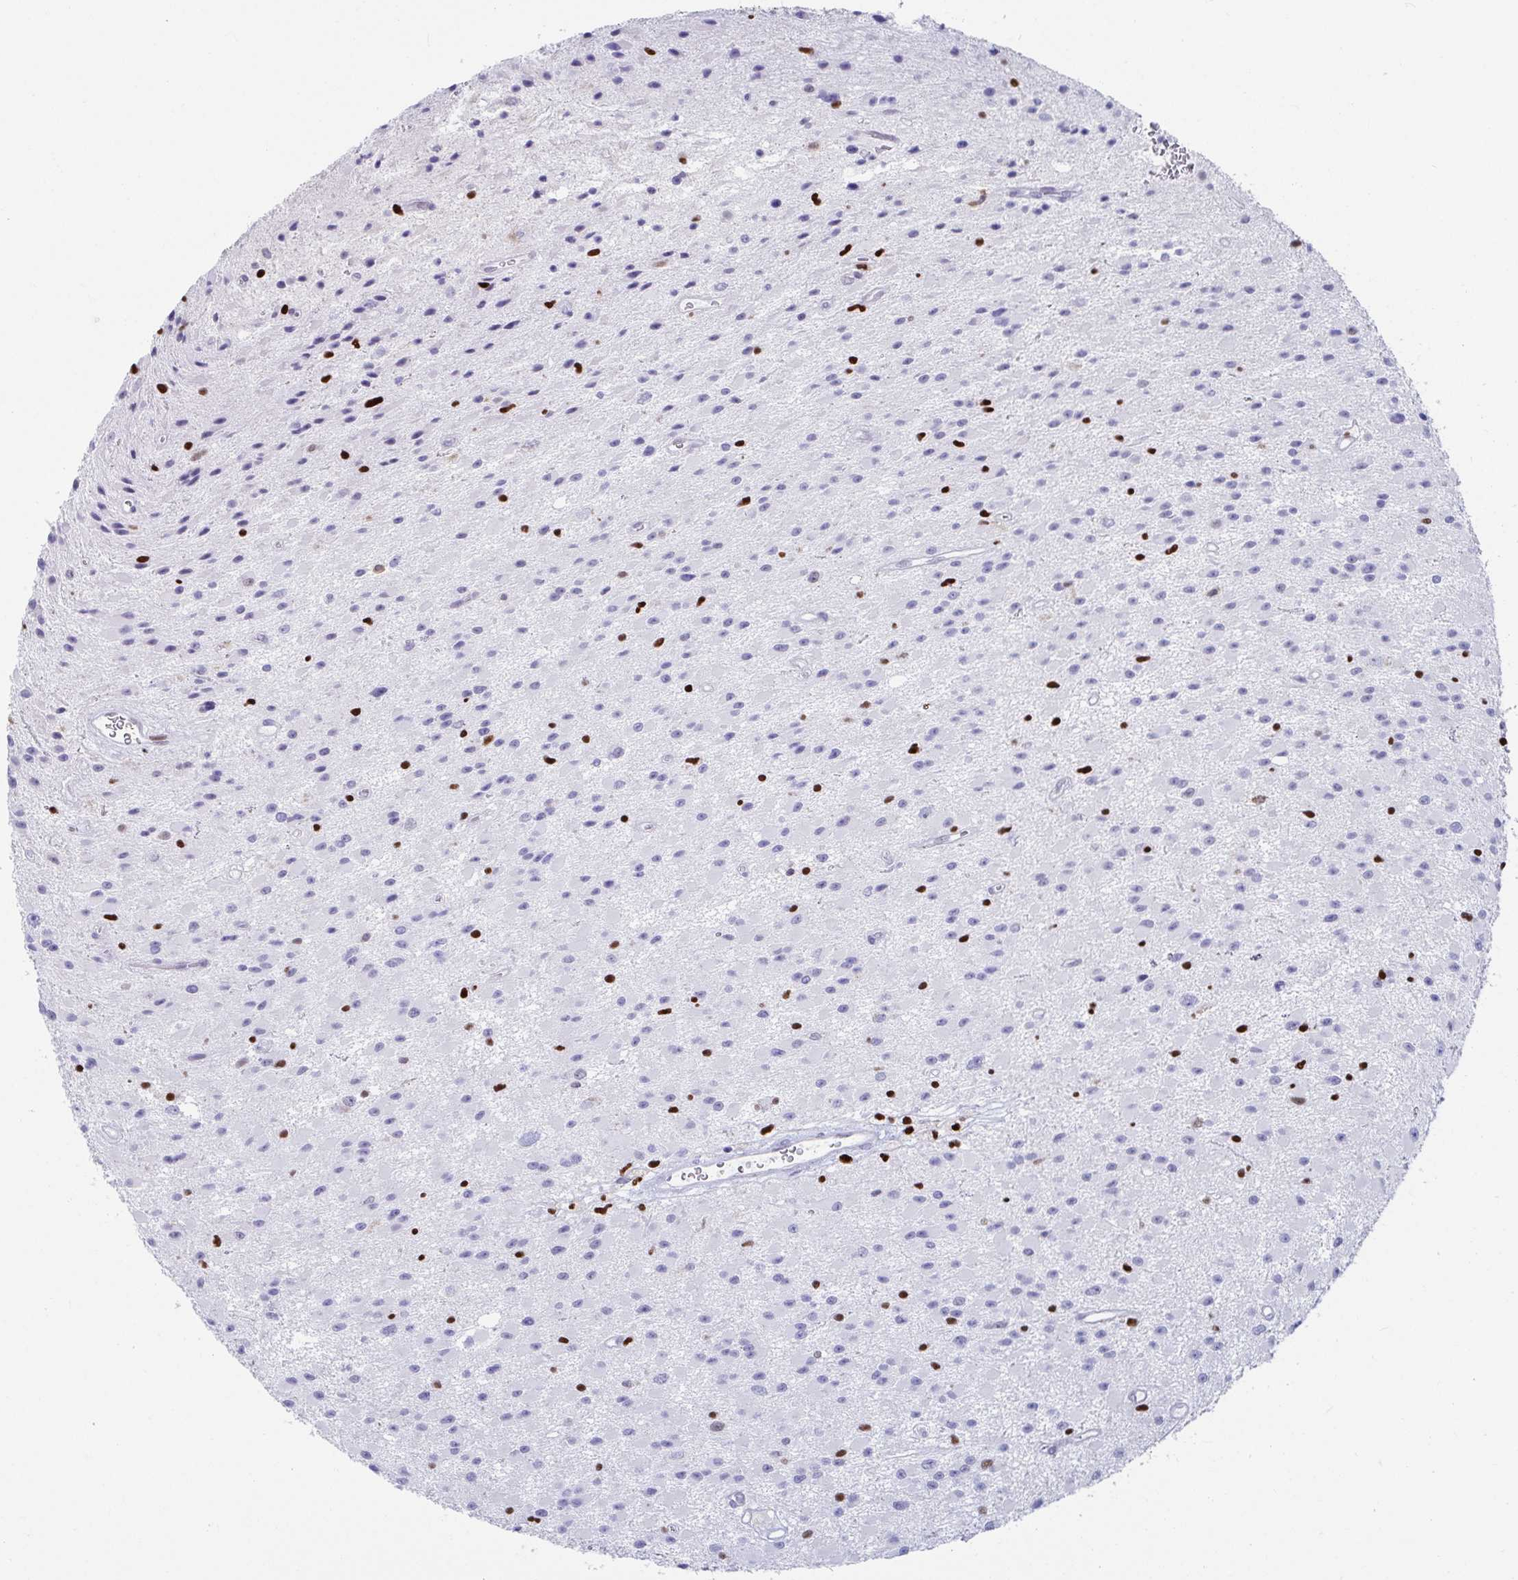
{"staining": {"intensity": "negative", "quantity": "none", "location": "none"}, "tissue": "glioma", "cell_type": "Tumor cells", "image_type": "cancer", "snomed": [{"axis": "morphology", "description": "Glioma, malignant, High grade"}, {"axis": "topography", "description": "Brain"}], "caption": "Immunohistochemistry micrograph of human glioma stained for a protein (brown), which reveals no expression in tumor cells.", "gene": "ZNF586", "patient": {"sex": "male", "age": 29}}